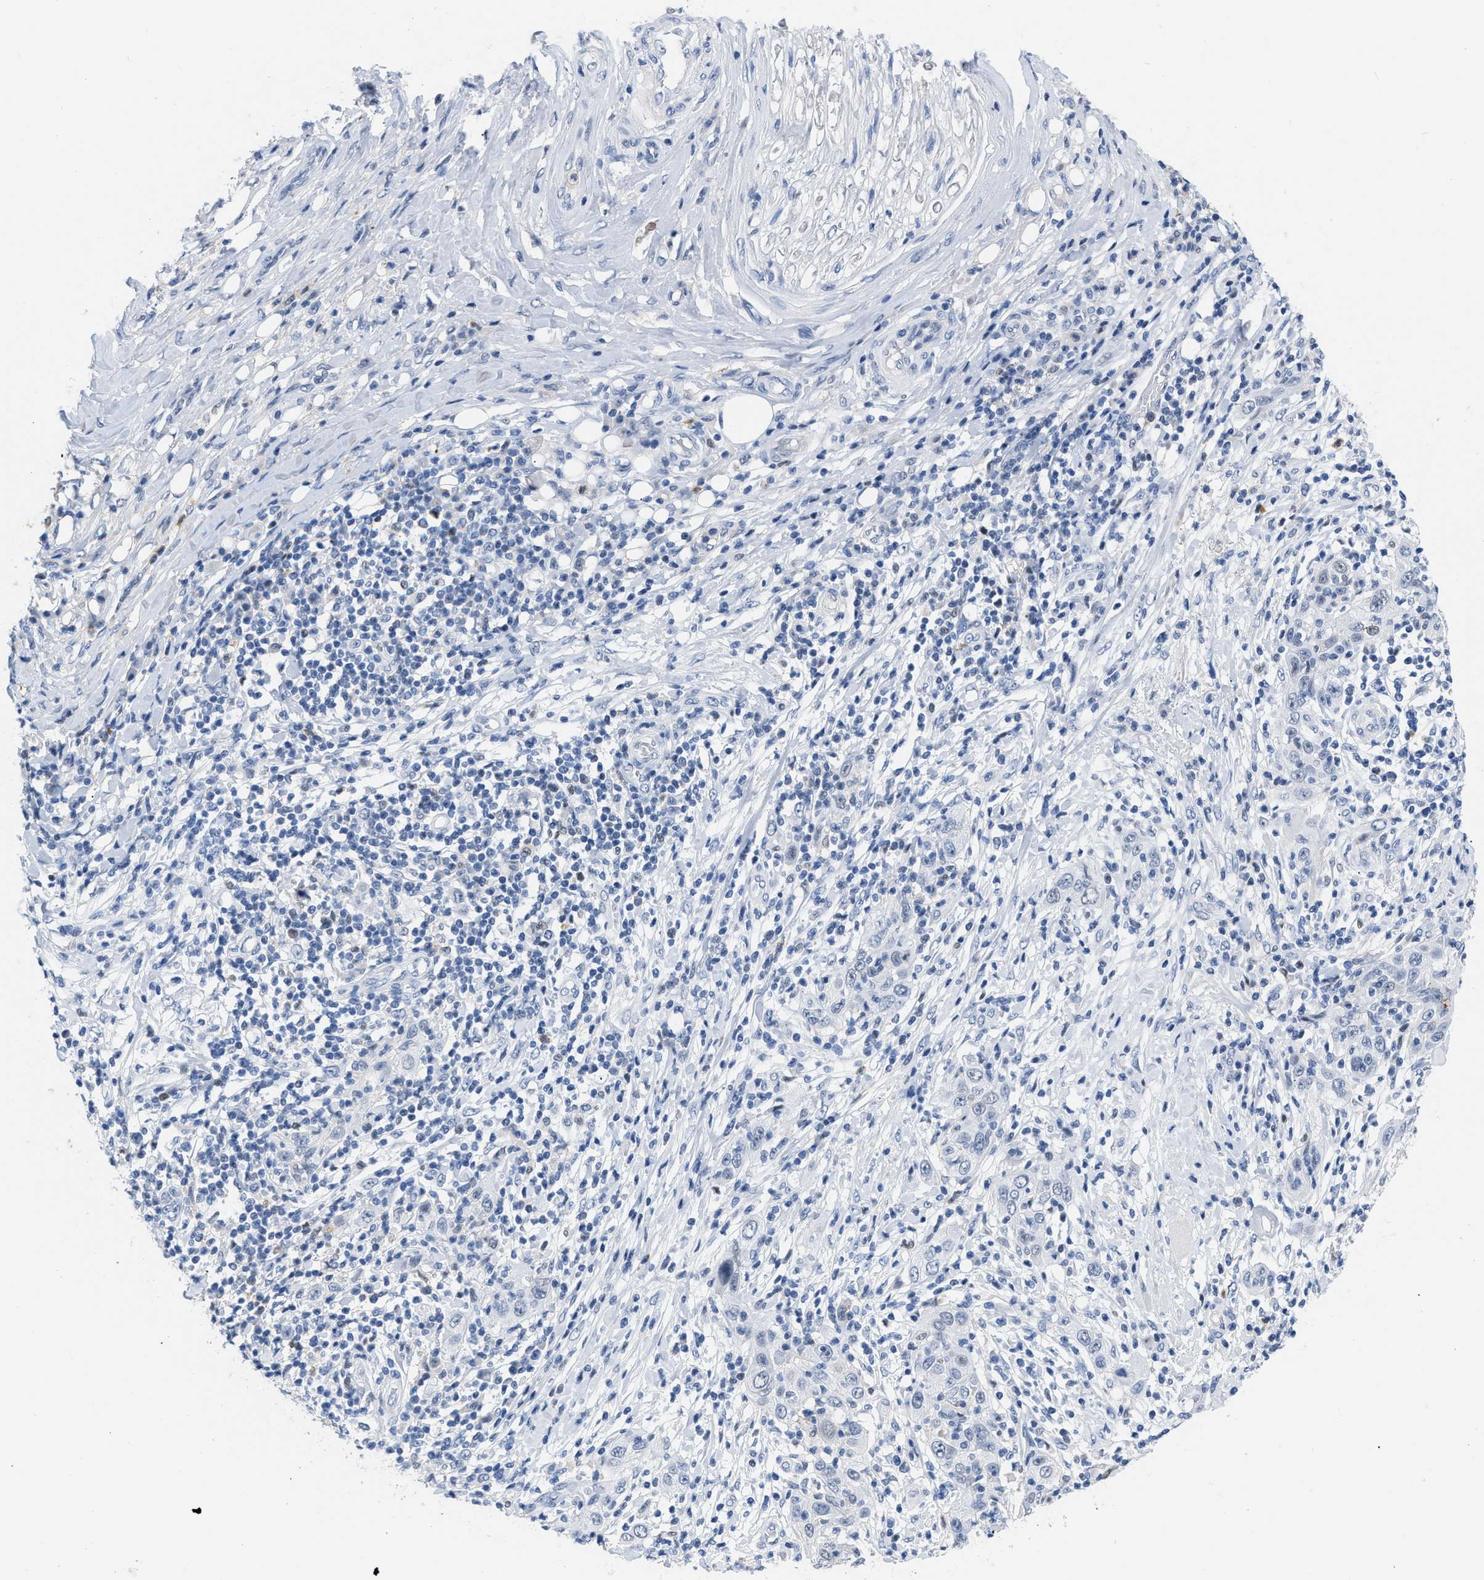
{"staining": {"intensity": "negative", "quantity": "none", "location": "none"}, "tissue": "skin cancer", "cell_type": "Tumor cells", "image_type": "cancer", "snomed": [{"axis": "morphology", "description": "Squamous cell carcinoma, NOS"}, {"axis": "topography", "description": "Skin"}], "caption": "Tumor cells show no significant staining in squamous cell carcinoma (skin).", "gene": "BOLL", "patient": {"sex": "female", "age": 88}}